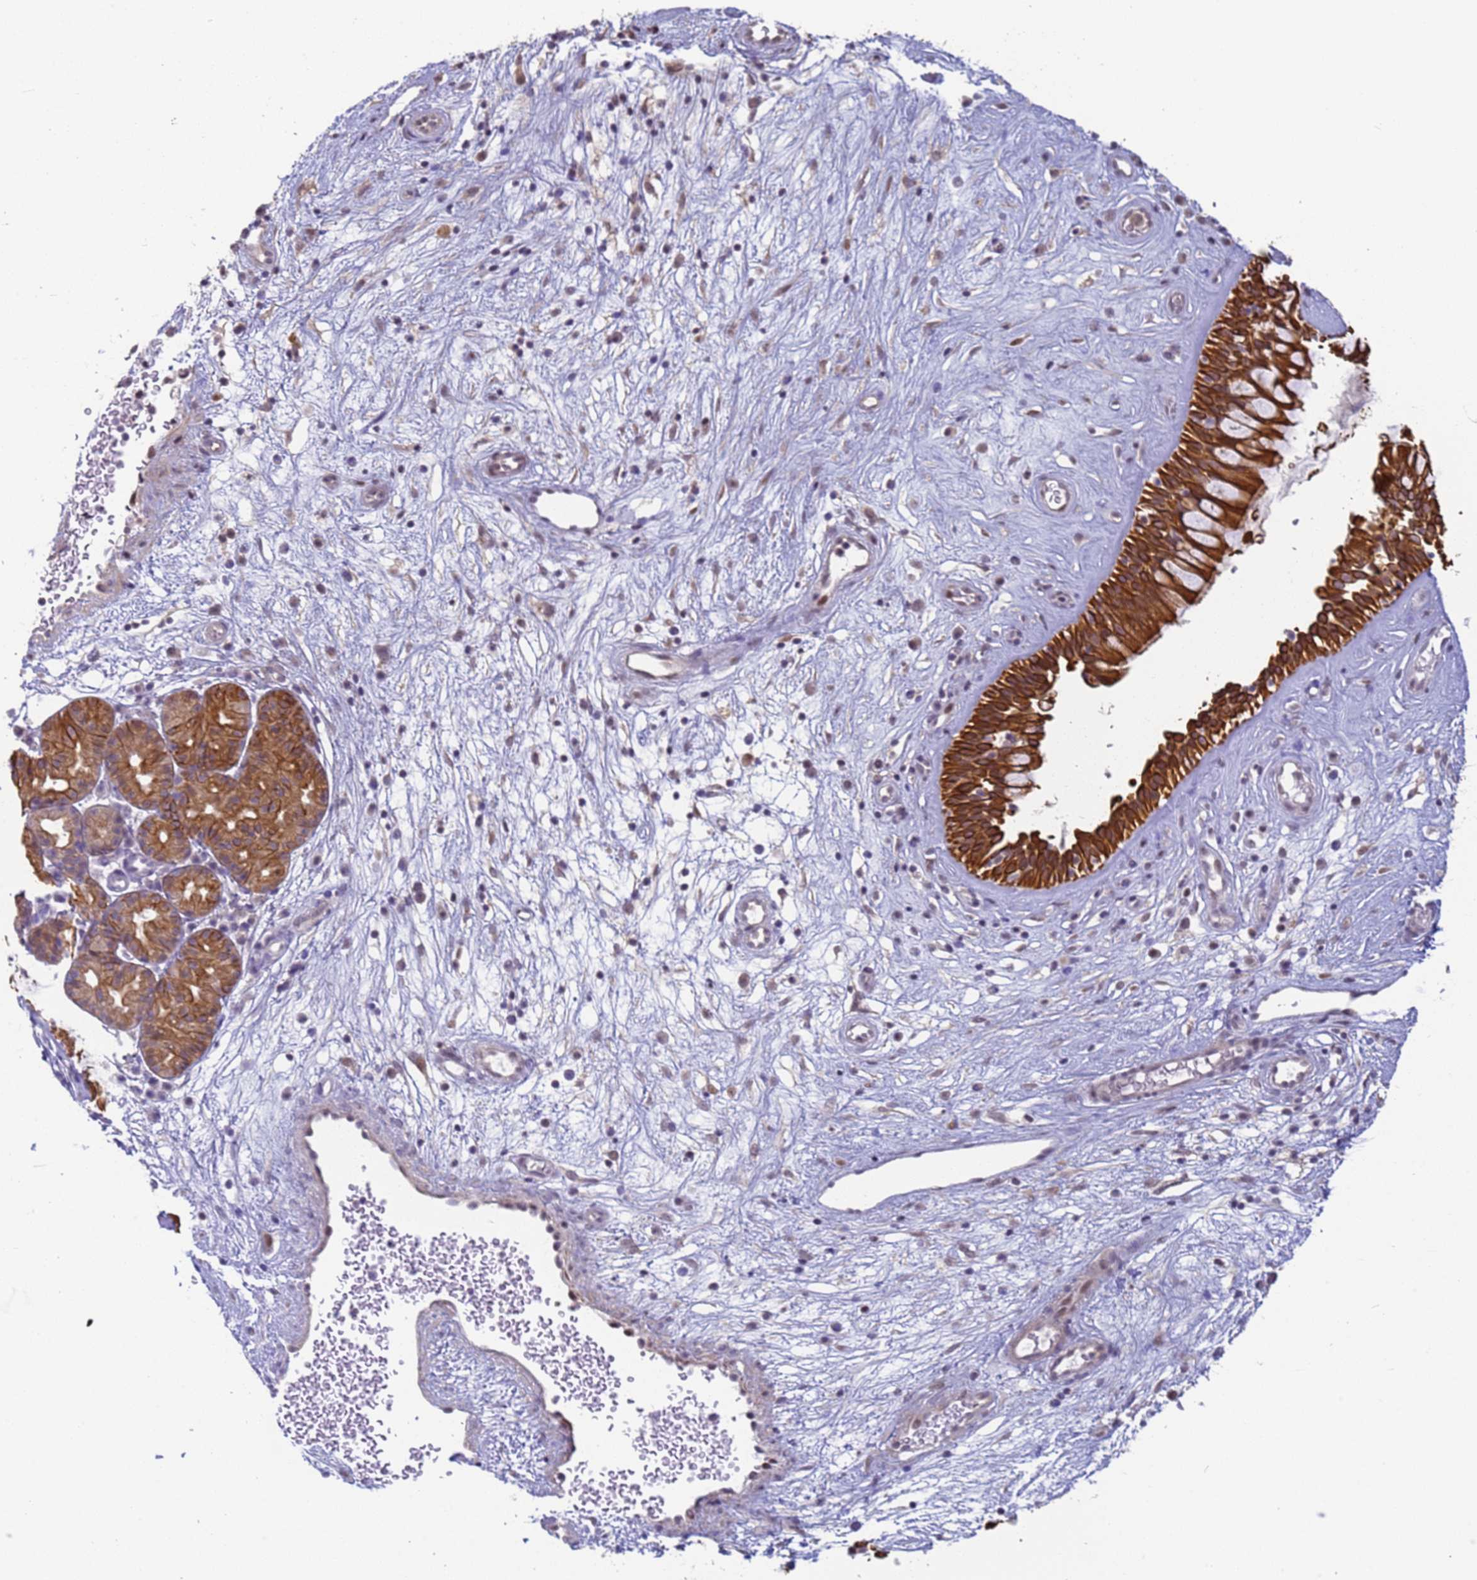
{"staining": {"intensity": "strong", "quantity": ">75%", "location": "cytoplasmic/membranous"}, "tissue": "nasopharynx", "cell_type": "Respiratory epithelial cells", "image_type": "normal", "snomed": [{"axis": "morphology", "description": "Normal tissue, NOS"}, {"axis": "topography", "description": "Nasopharynx"}], "caption": "Immunohistochemical staining of benign nasopharynx exhibits strong cytoplasmic/membranous protein expression in about >75% of respiratory epithelial cells. The protein is stained brown, and the nuclei are stained in blue (DAB IHC with brightfield microscopy, high magnification).", "gene": "VWA3A", "patient": {"sex": "male", "age": 32}}